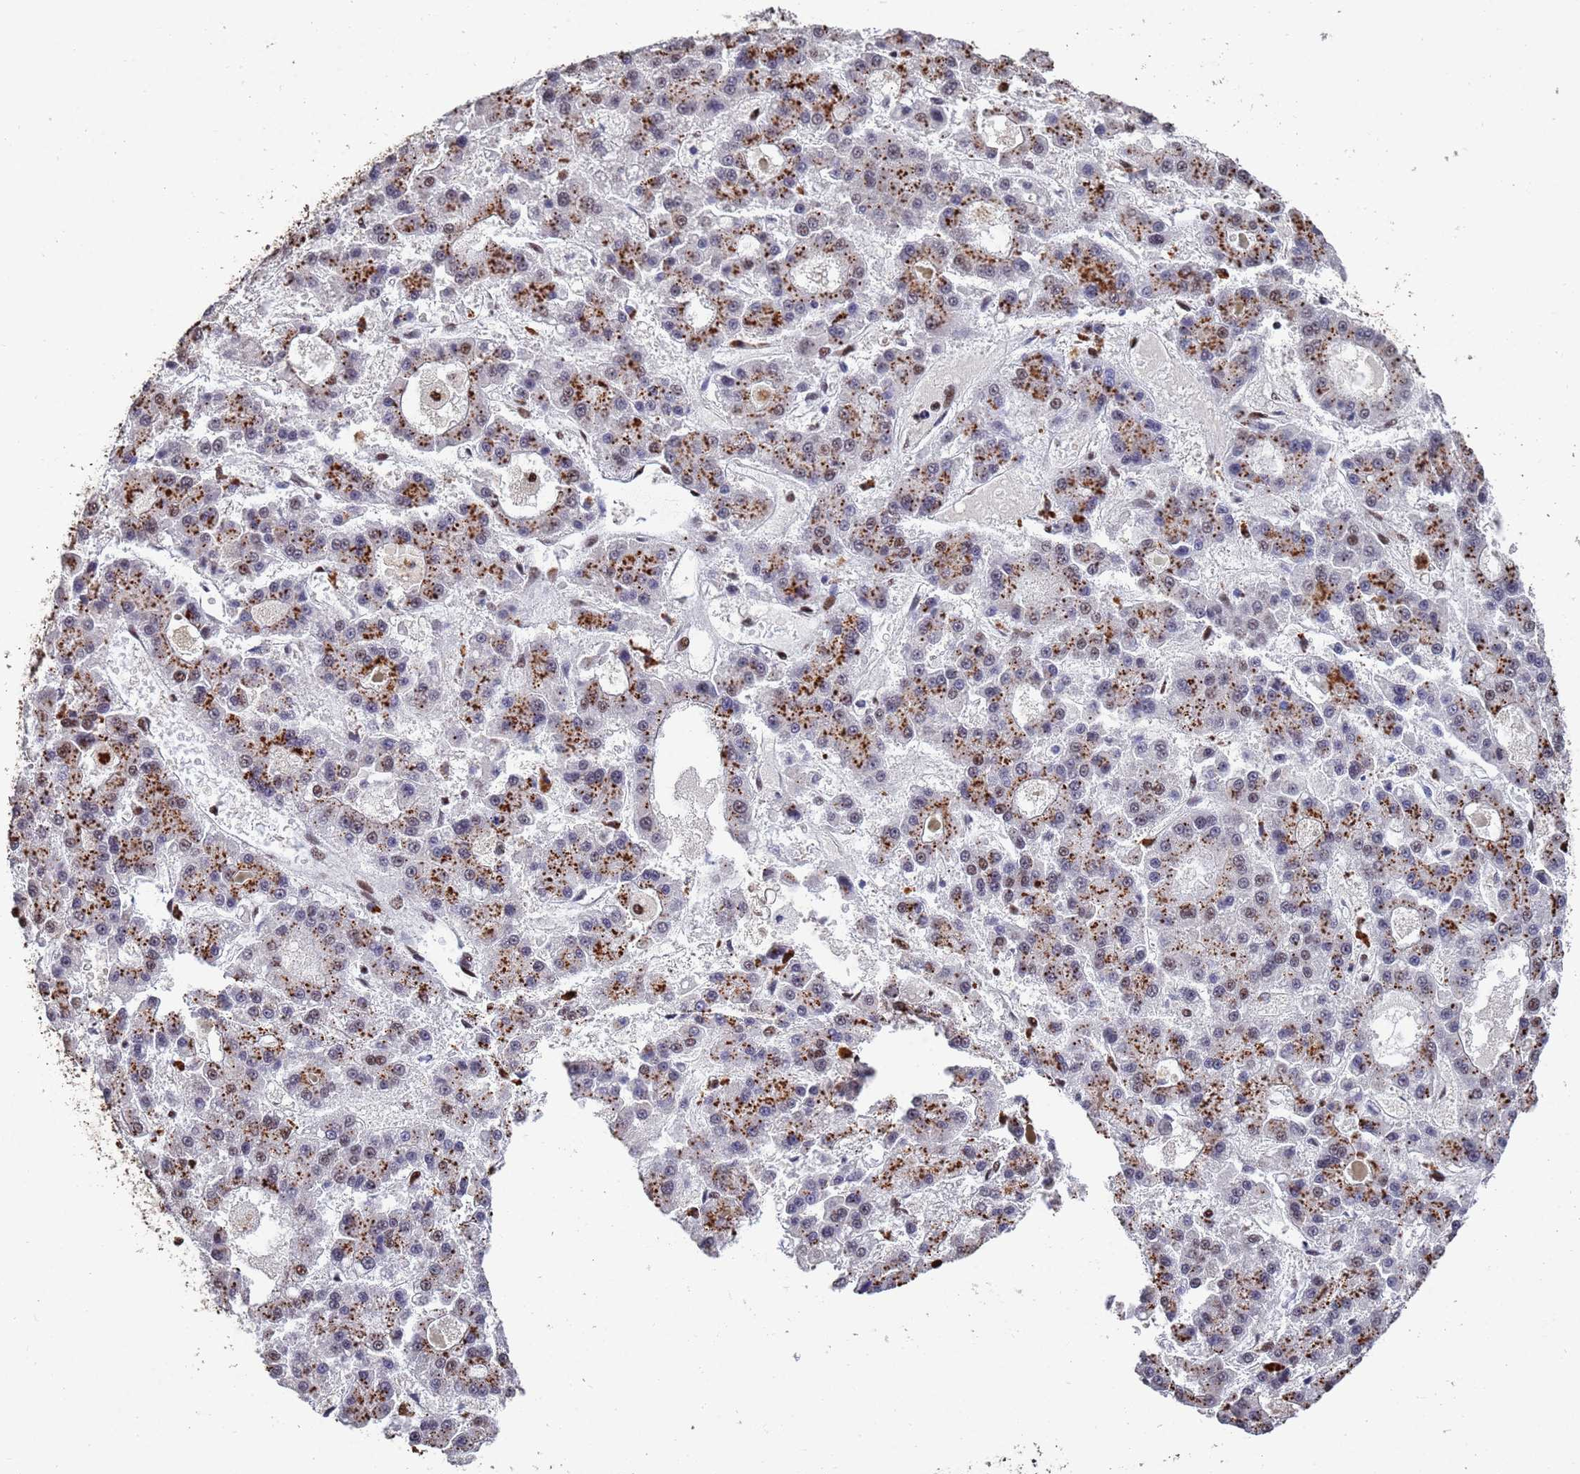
{"staining": {"intensity": "moderate", "quantity": ">75%", "location": "cytoplasmic/membranous"}, "tissue": "liver cancer", "cell_type": "Tumor cells", "image_type": "cancer", "snomed": [{"axis": "morphology", "description": "Carcinoma, Hepatocellular, NOS"}, {"axis": "topography", "description": "Liver"}], "caption": "This image shows immunohistochemistry staining of hepatocellular carcinoma (liver), with medium moderate cytoplasmic/membranous staining in about >75% of tumor cells.", "gene": "SF3B2", "patient": {"sex": "male", "age": 70}}